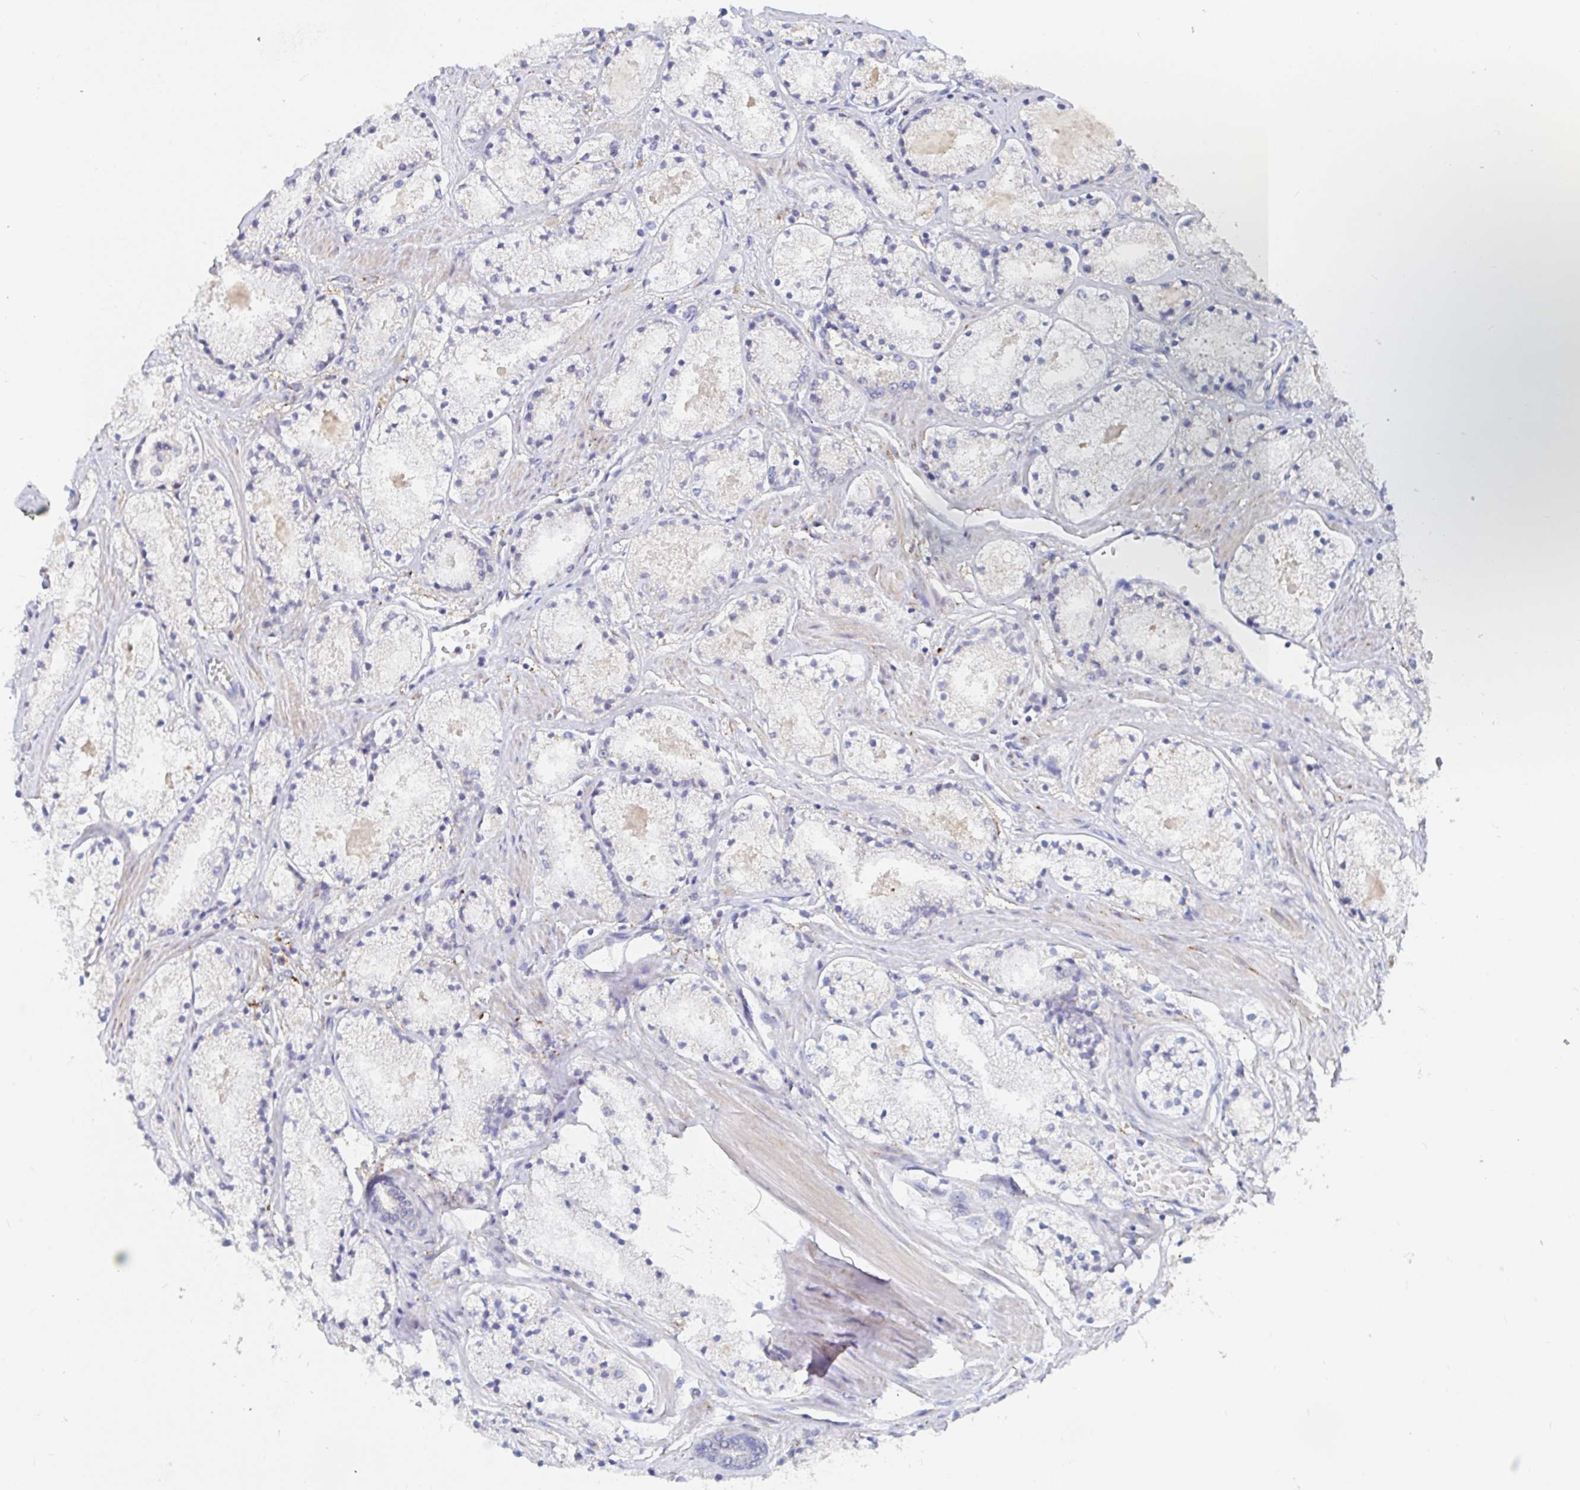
{"staining": {"intensity": "negative", "quantity": "none", "location": "none"}, "tissue": "prostate cancer", "cell_type": "Tumor cells", "image_type": "cancer", "snomed": [{"axis": "morphology", "description": "Adenocarcinoma, High grade"}, {"axis": "topography", "description": "Prostate"}], "caption": "Immunohistochemistry (IHC) of human prostate cancer (high-grade adenocarcinoma) demonstrates no staining in tumor cells.", "gene": "ZNF430", "patient": {"sex": "male", "age": 63}}